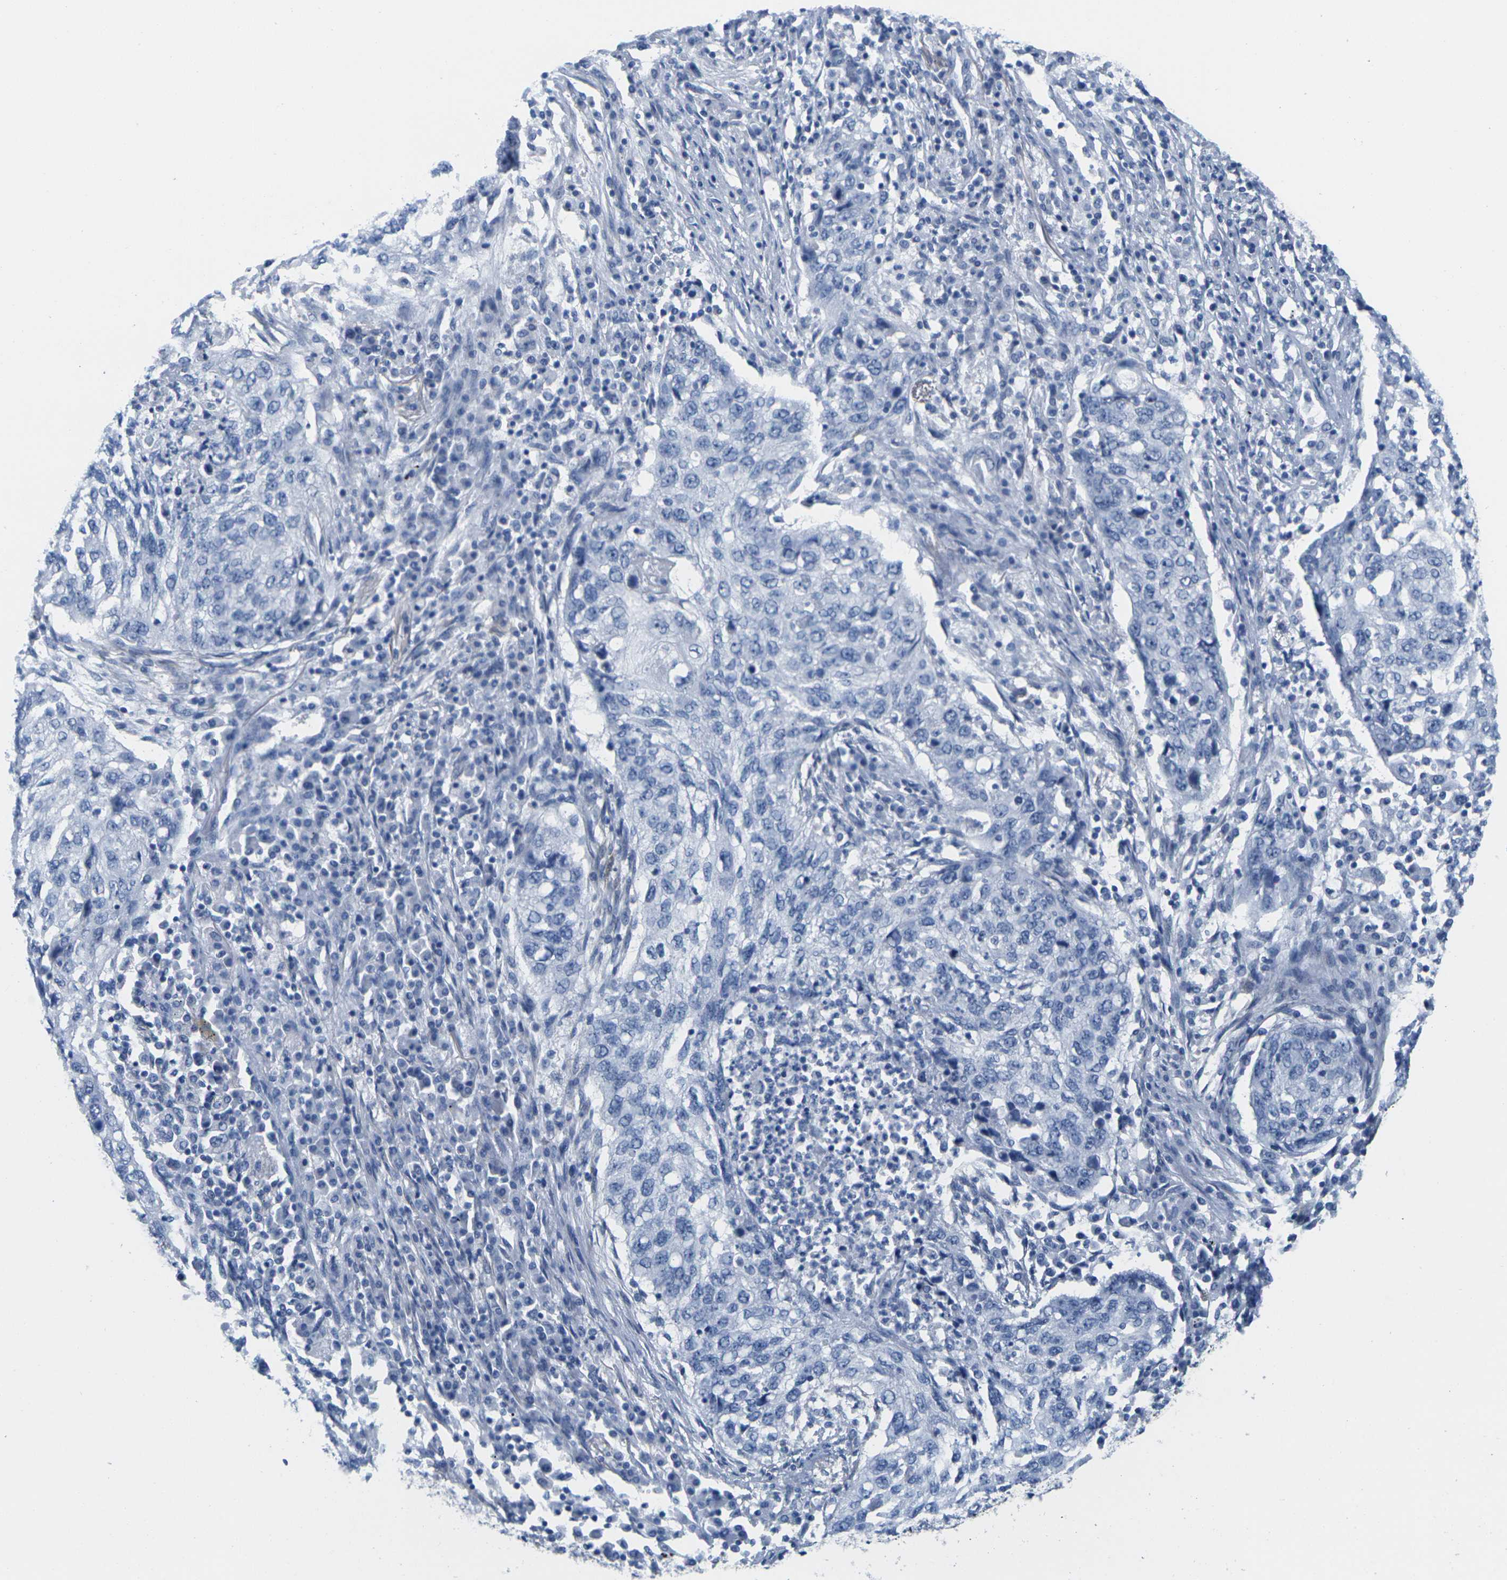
{"staining": {"intensity": "negative", "quantity": "none", "location": "none"}, "tissue": "lung cancer", "cell_type": "Tumor cells", "image_type": "cancer", "snomed": [{"axis": "morphology", "description": "Squamous cell carcinoma, NOS"}, {"axis": "topography", "description": "Lung"}], "caption": "An image of lung cancer (squamous cell carcinoma) stained for a protein shows no brown staining in tumor cells. Brightfield microscopy of immunohistochemistry (IHC) stained with DAB (3,3'-diaminobenzidine) (brown) and hematoxylin (blue), captured at high magnification.", "gene": "CNN1", "patient": {"sex": "female", "age": 63}}